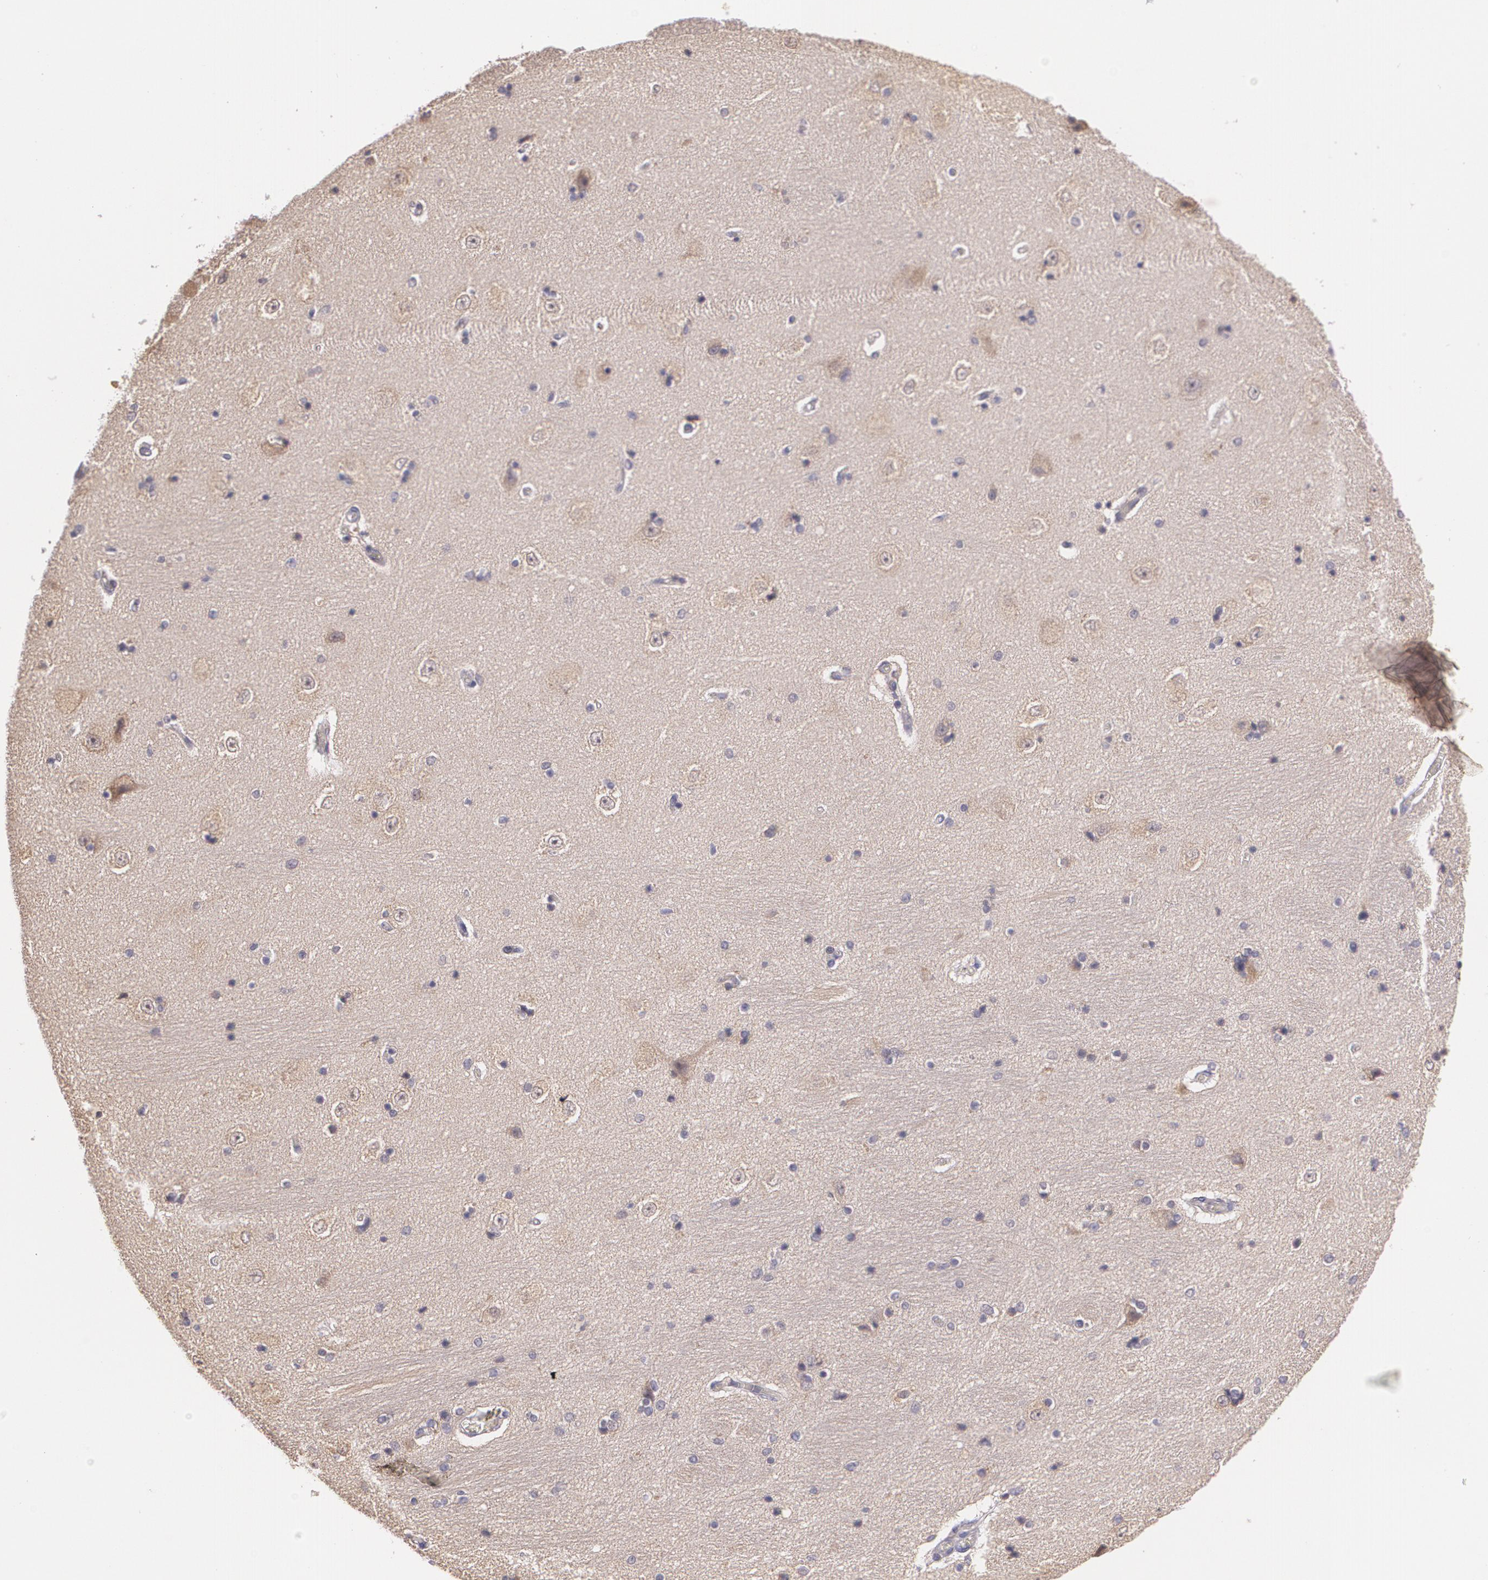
{"staining": {"intensity": "negative", "quantity": "none", "location": "none"}, "tissue": "hippocampus", "cell_type": "Glial cells", "image_type": "normal", "snomed": [{"axis": "morphology", "description": "Normal tissue, NOS"}, {"axis": "topography", "description": "Hippocampus"}], "caption": "Immunohistochemistry of benign hippocampus exhibits no staining in glial cells. (DAB (3,3'-diaminobenzidine) IHC visualized using brightfield microscopy, high magnification).", "gene": "CCL17", "patient": {"sex": "female", "age": 54}}